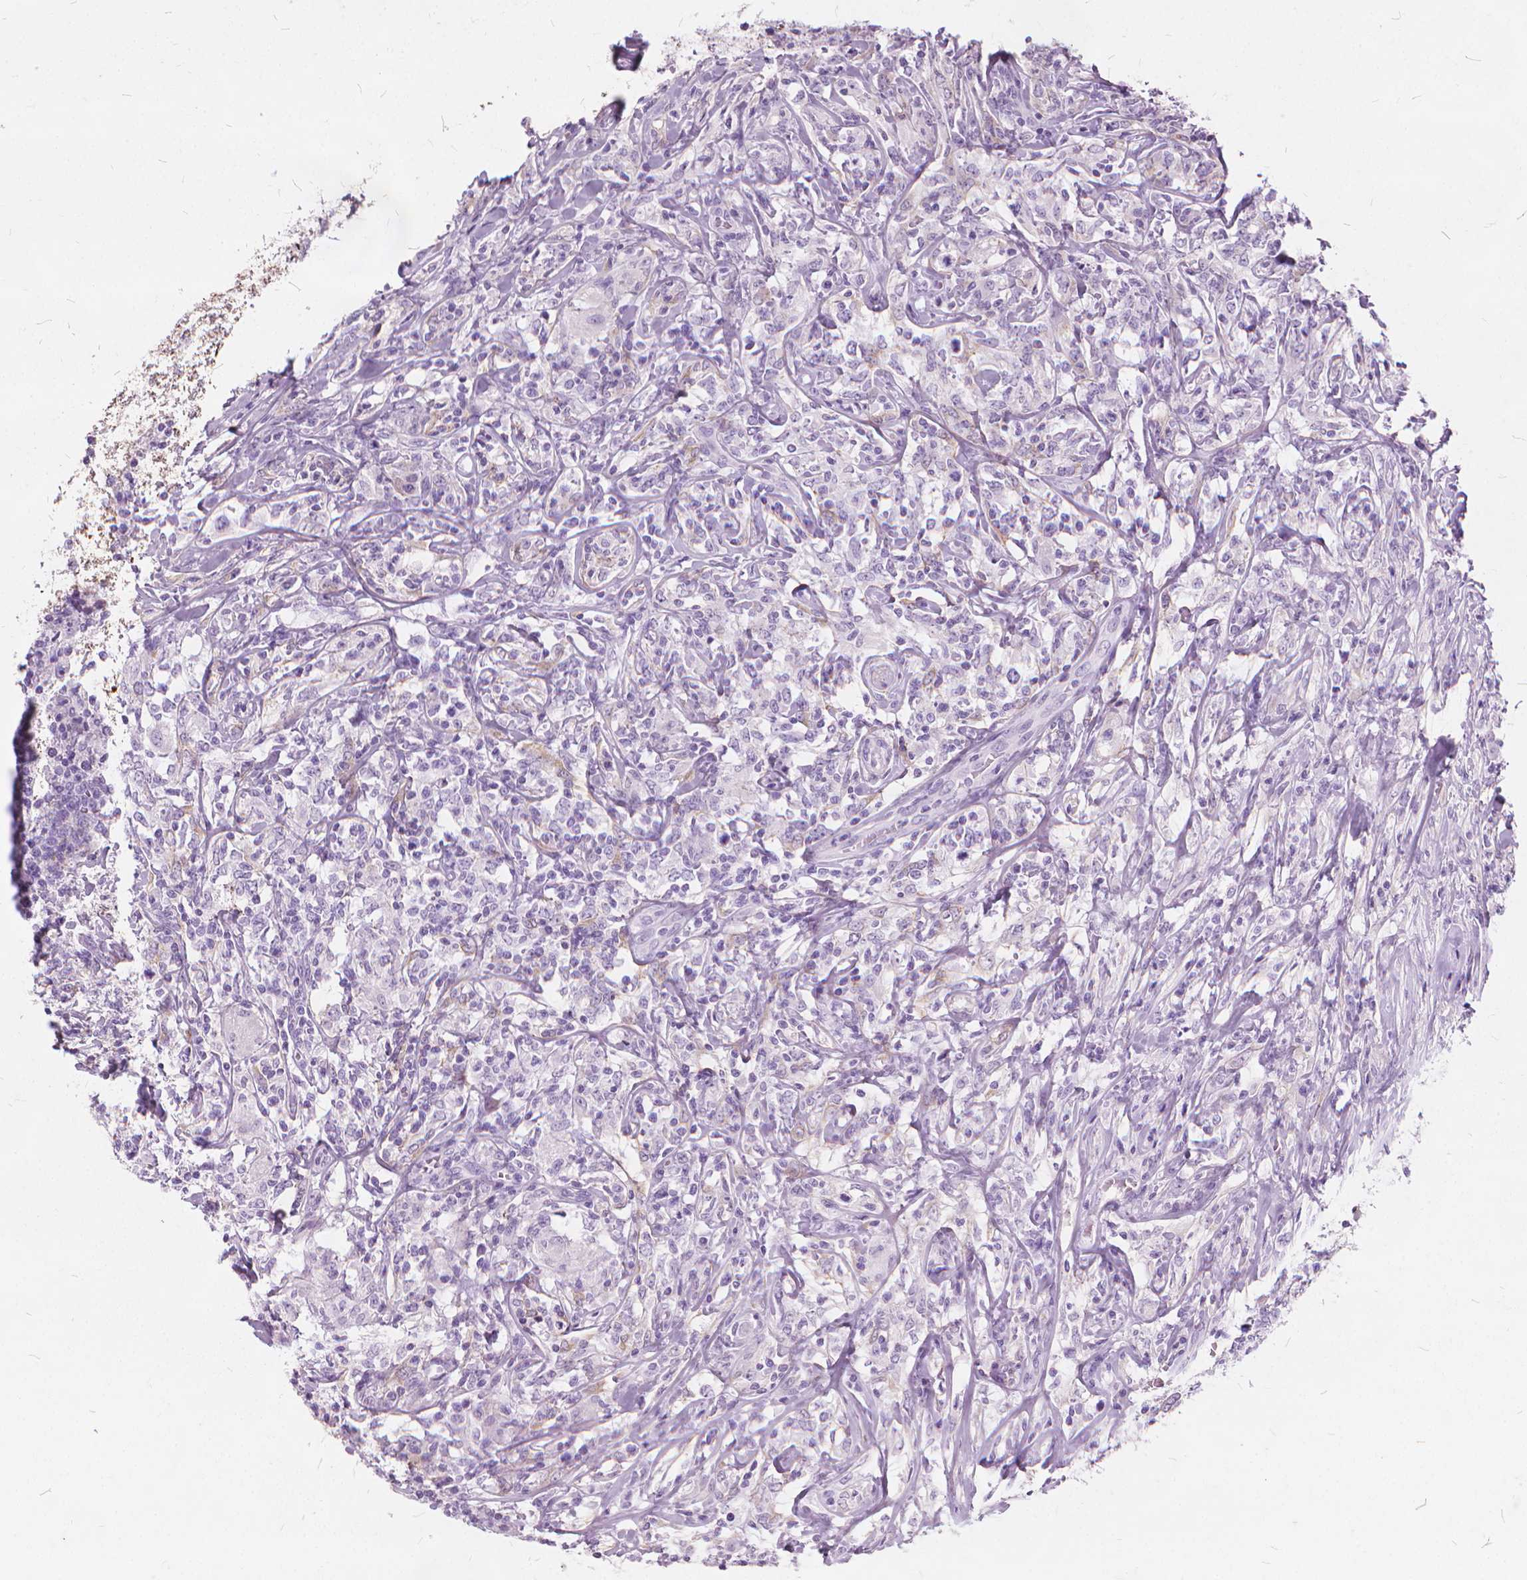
{"staining": {"intensity": "negative", "quantity": "none", "location": "none"}, "tissue": "lymphoma", "cell_type": "Tumor cells", "image_type": "cancer", "snomed": [{"axis": "morphology", "description": "Malignant lymphoma, non-Hodgkin's type, High grade"}, {"axis": "topography", "description": "Lymph node"}], "caption": "Tumor cells are negative for protein expression in human malignant lymphoma, non-Hodgkin's type (high-grade). The staining is performed using DAB brown chromogen with nuclei counter-stained in using hematoxylin.", "gene": "DNM1", "patient": {"sex": "female", "age": 84}}